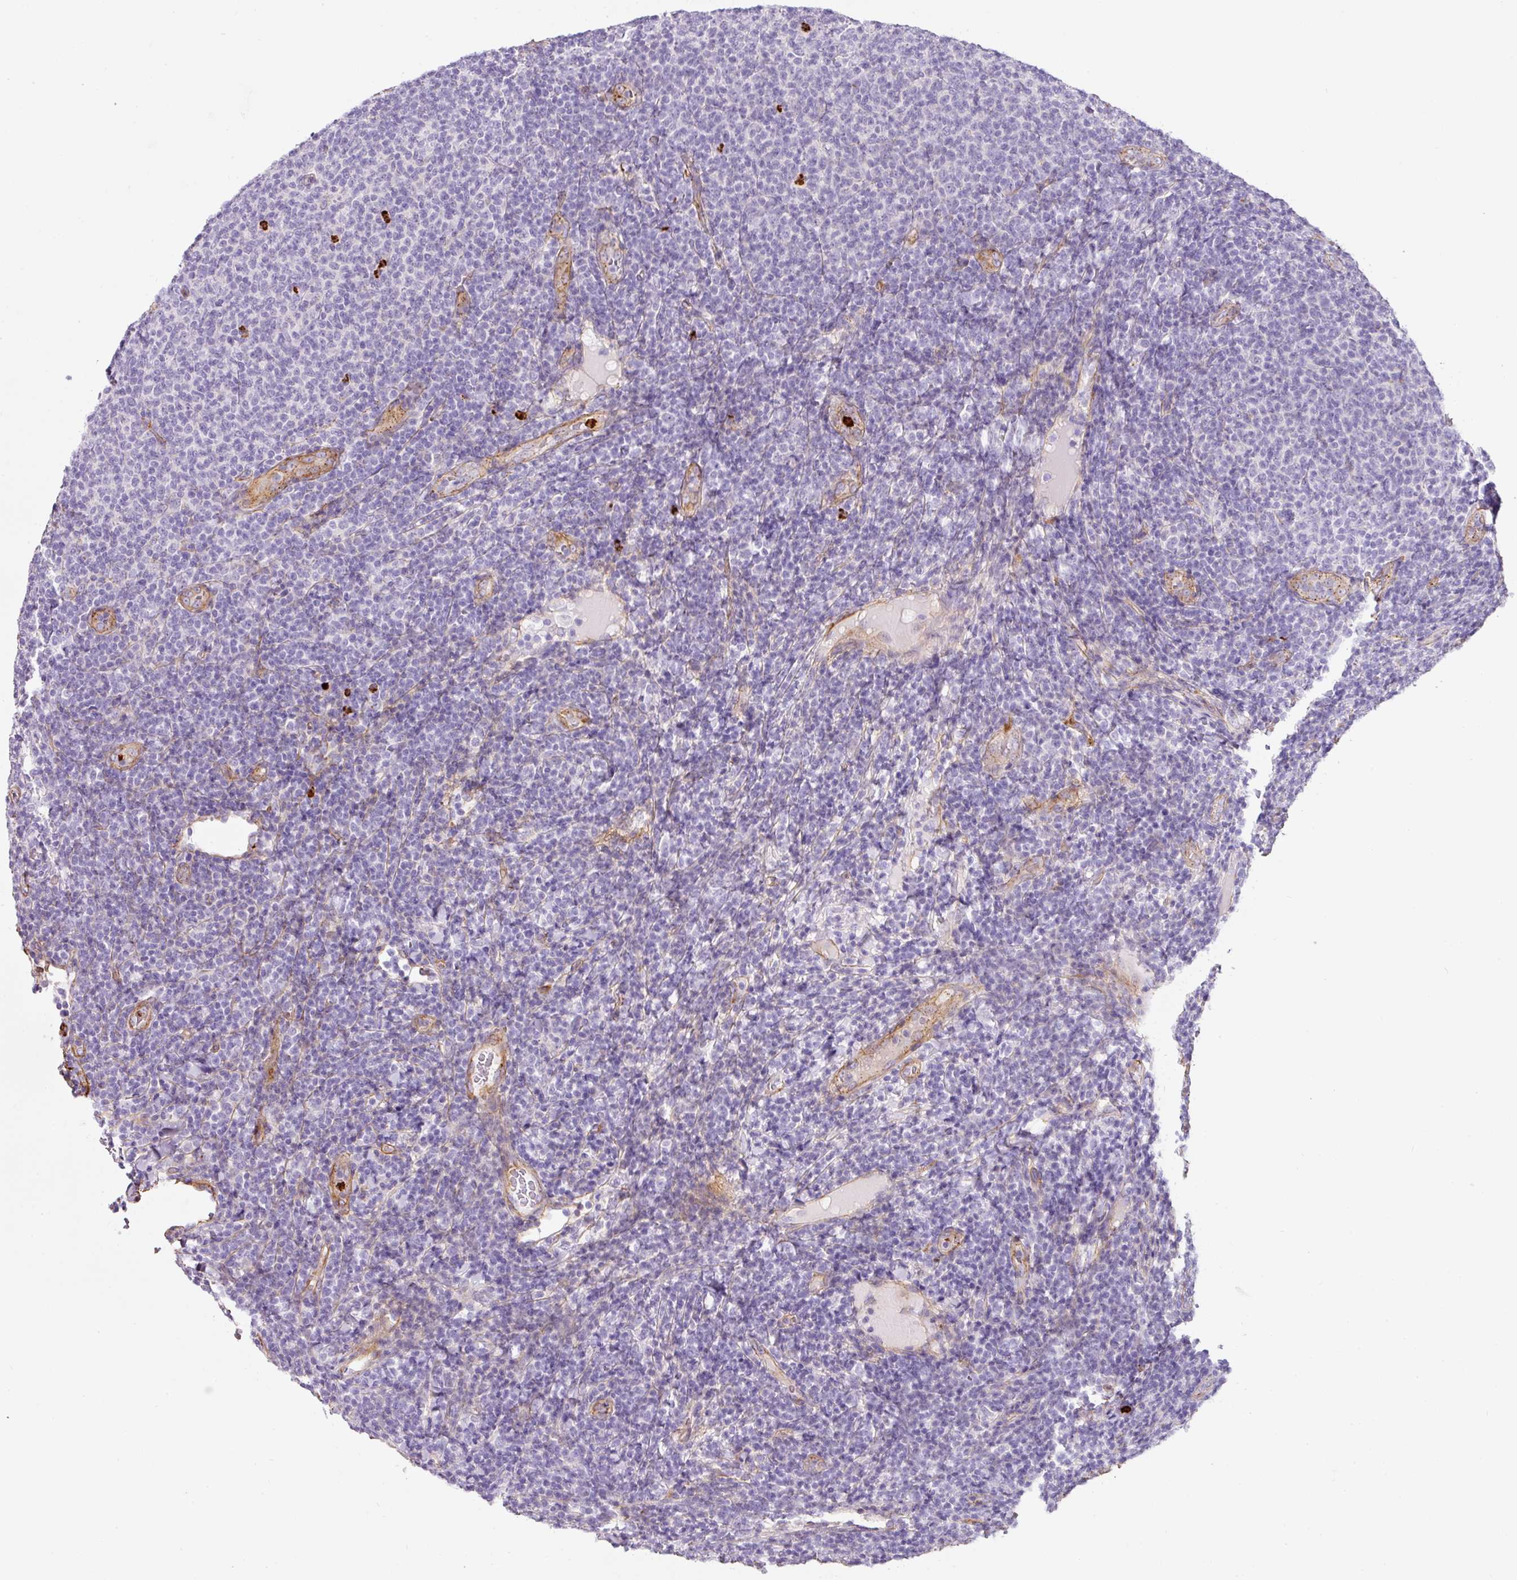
{"staining": {"intensity": "negative", "quantity": "none", "location": "none"}, "tissue": "lymphoma", "cell_type": "Tumor cells", "image_type": "cancer", "snomed": [{"axis": "morphology", "description": "Malignant lymphoma, non-Hodgkin's type, Low grade"}, {"axis": "topography", "description": "Lymph node"}], "caption": "Histopathology image shows no significant protein staining in tumor cells of low-grade malignant lymphoma, non-Hodgkin's type.", "gene": "LOXL4", "patient": {"sex": "male", "age": 66}}